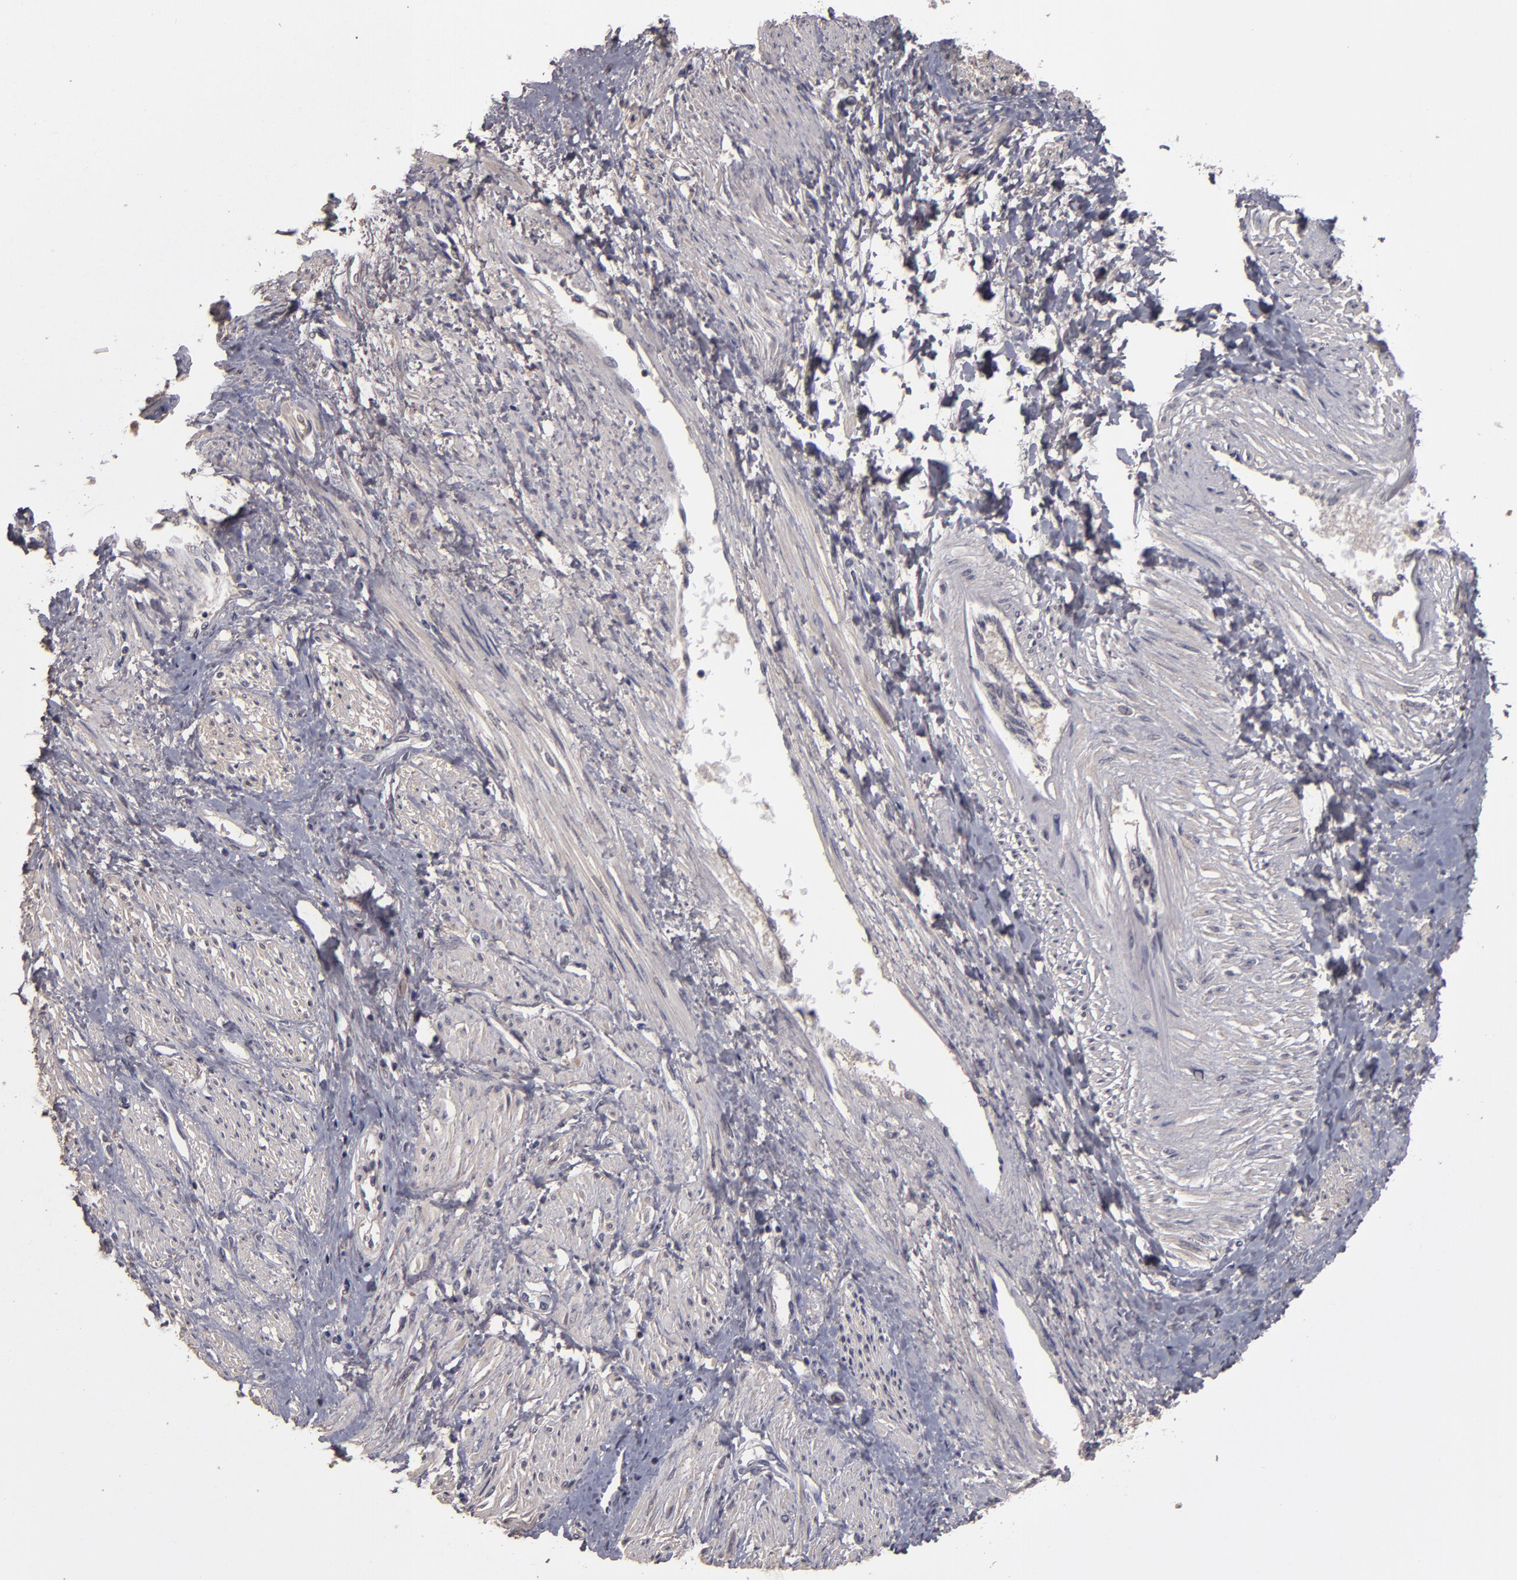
{"staining": {"intensity": "weak", "quantity": "25%-75%", "location": "cytoplasmic/membranous"}, "tissue": "smooth muscle", "cell_type": "Smooth muscle cells", "image_type": "normal", "snomed": [{"axis": "morphology", "description": "Normal tissue, NOS"}, {"axis": "topography", "description": "Smooth muscle"}, {"axis": "topography", "description": "Uterus"}], "caption": "Immunohistochemistry (IHC) micrograph of unremarkable smooth muscle: smooth muscle stained using immunohistochemistry reveals low levels of weak protein expression localized specifically in the cytoplasmic/membranous of smooth muscle cells, appearing as a cytoplasmic/membranous brown color.", "gene": "TYMS", "patient": {"sex": "female", "age": 39}}